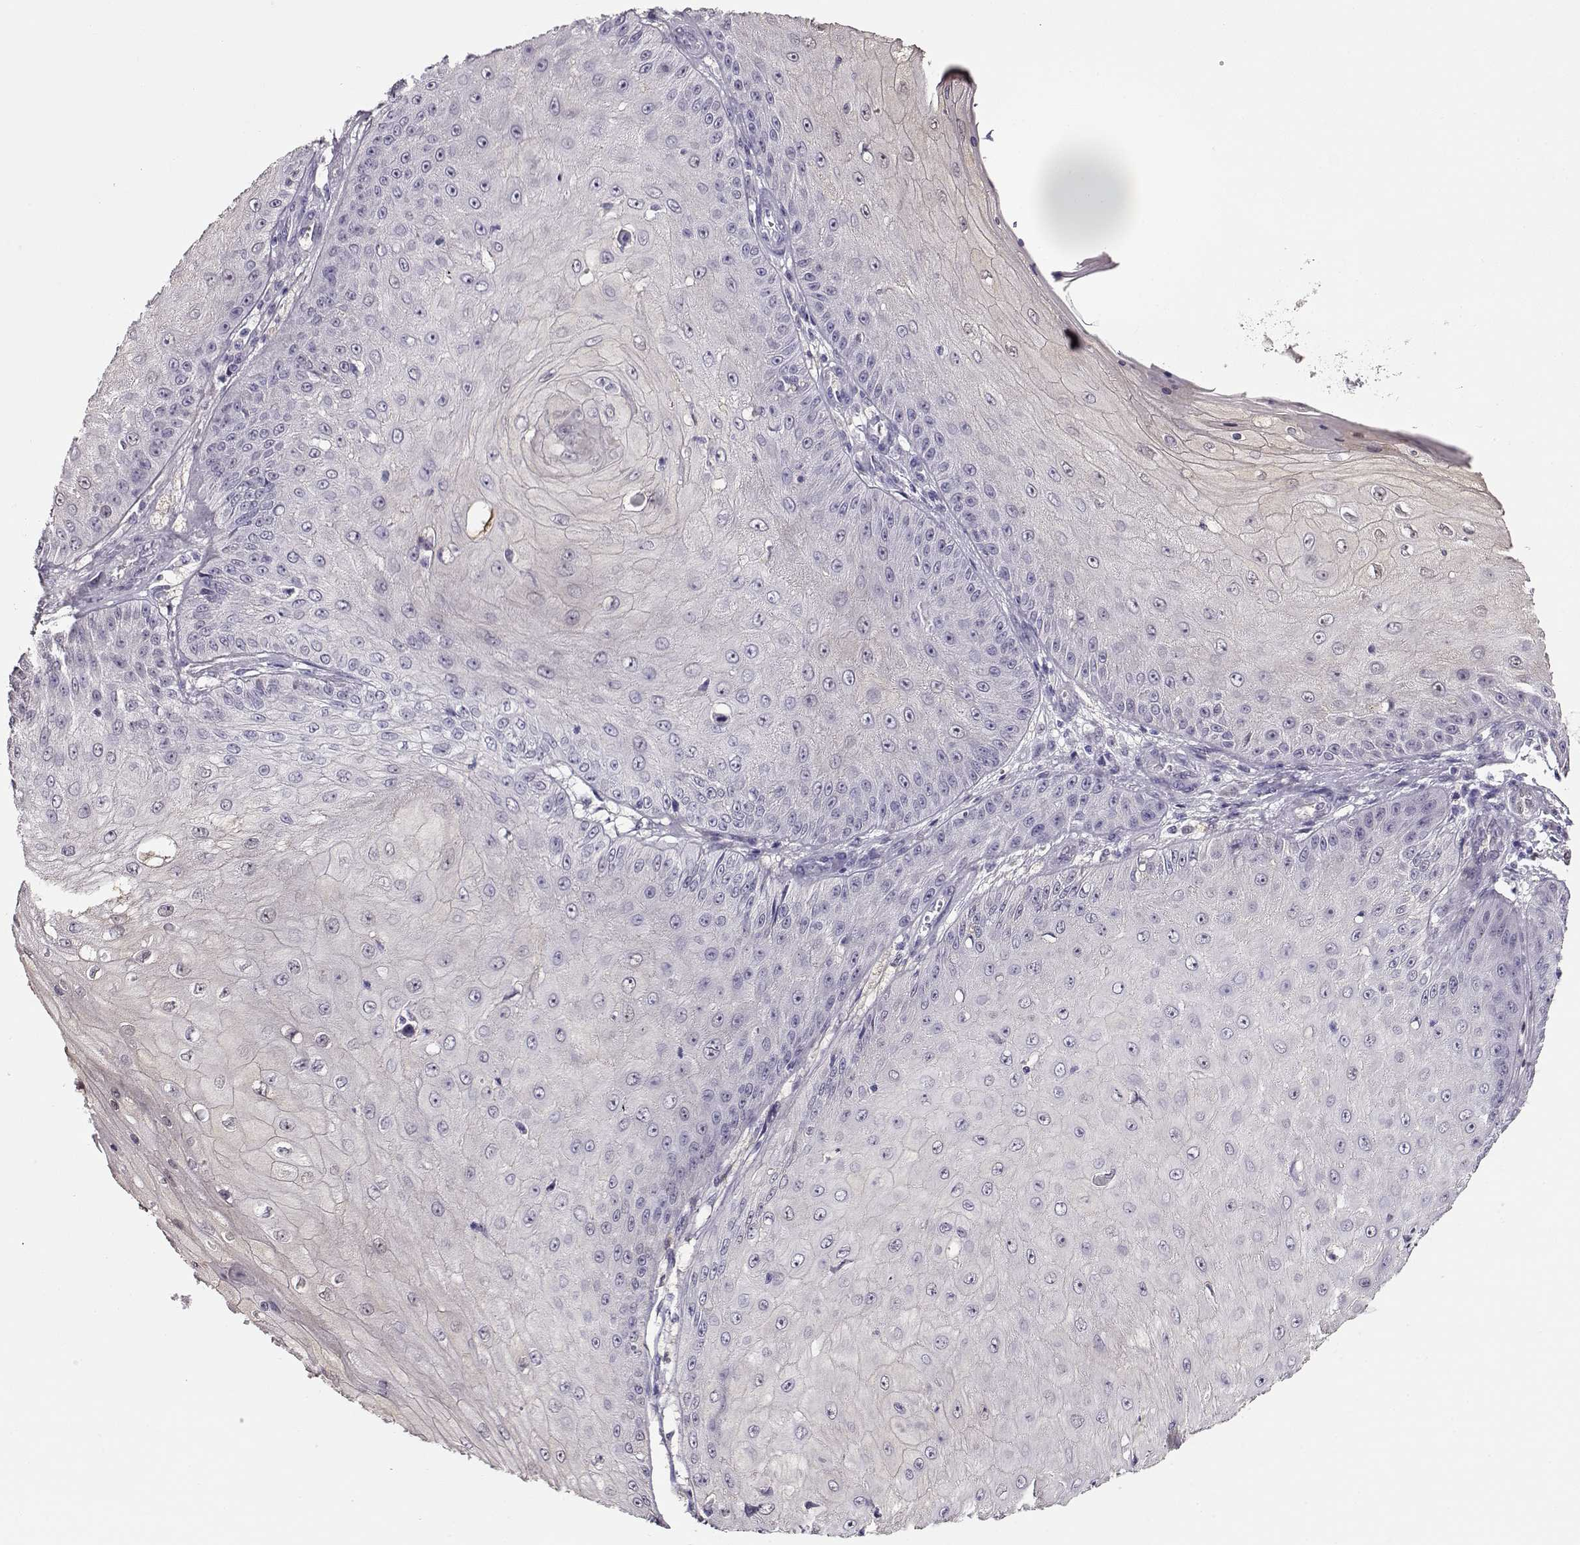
{"staining": {"intensity": "negative", "quantity": "none", "location": "none"}, "tissue": "skin cancer", "cell_type": "Tumor cells", "image_type": "cancer", "snomed": [{"axis": "morphology", "description": "Squamous cell carcinoma, NOS"}, {"axis": "topography", "description": "Skin"}], "caption": "A micrograph of human skin squamous cell carcinoma is negative for staining in tumor cells.", "gene": "CCR8", "patient": {"sex": "male", "age": 70}}